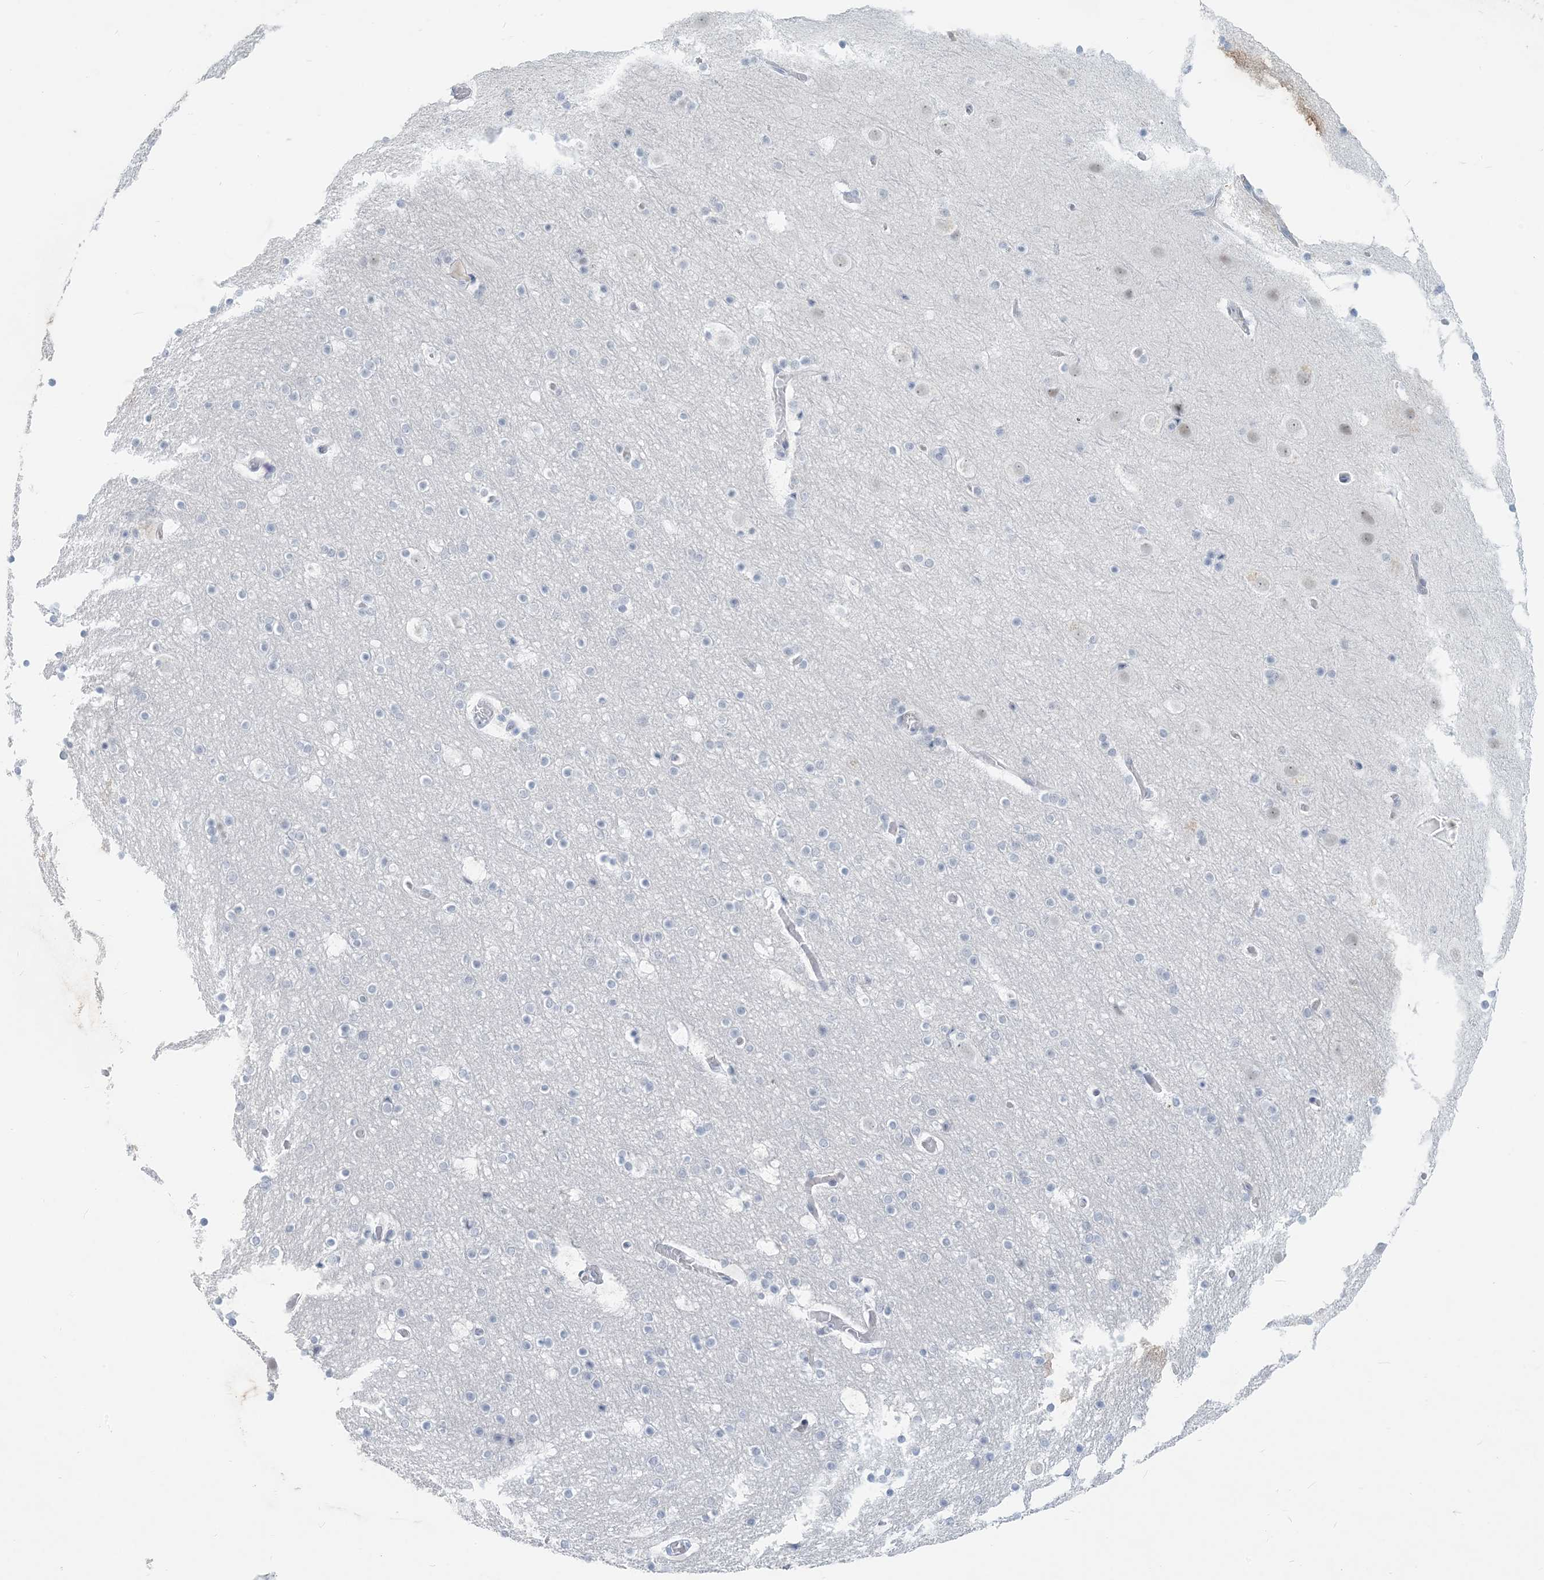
{"staining": {"intensity": "negative", "quantity": "none", "location": "none"}, "tissue": "cerebral cortex", "cell_type": "Endothelial cells", "image_type": "normal", "snomed": [{"axis": "morphology", "description": "Normal tissue, NOS"}, {"axis": "topography", "description": "Cerebral cortex"}], "caption": "There is no significant positivity in endothelial cells of cerebral cortex. (IHC, brightfield microscopy, high magnification).", "gene": "SCML1", "patient": {"sex": "male", "age": 57}}